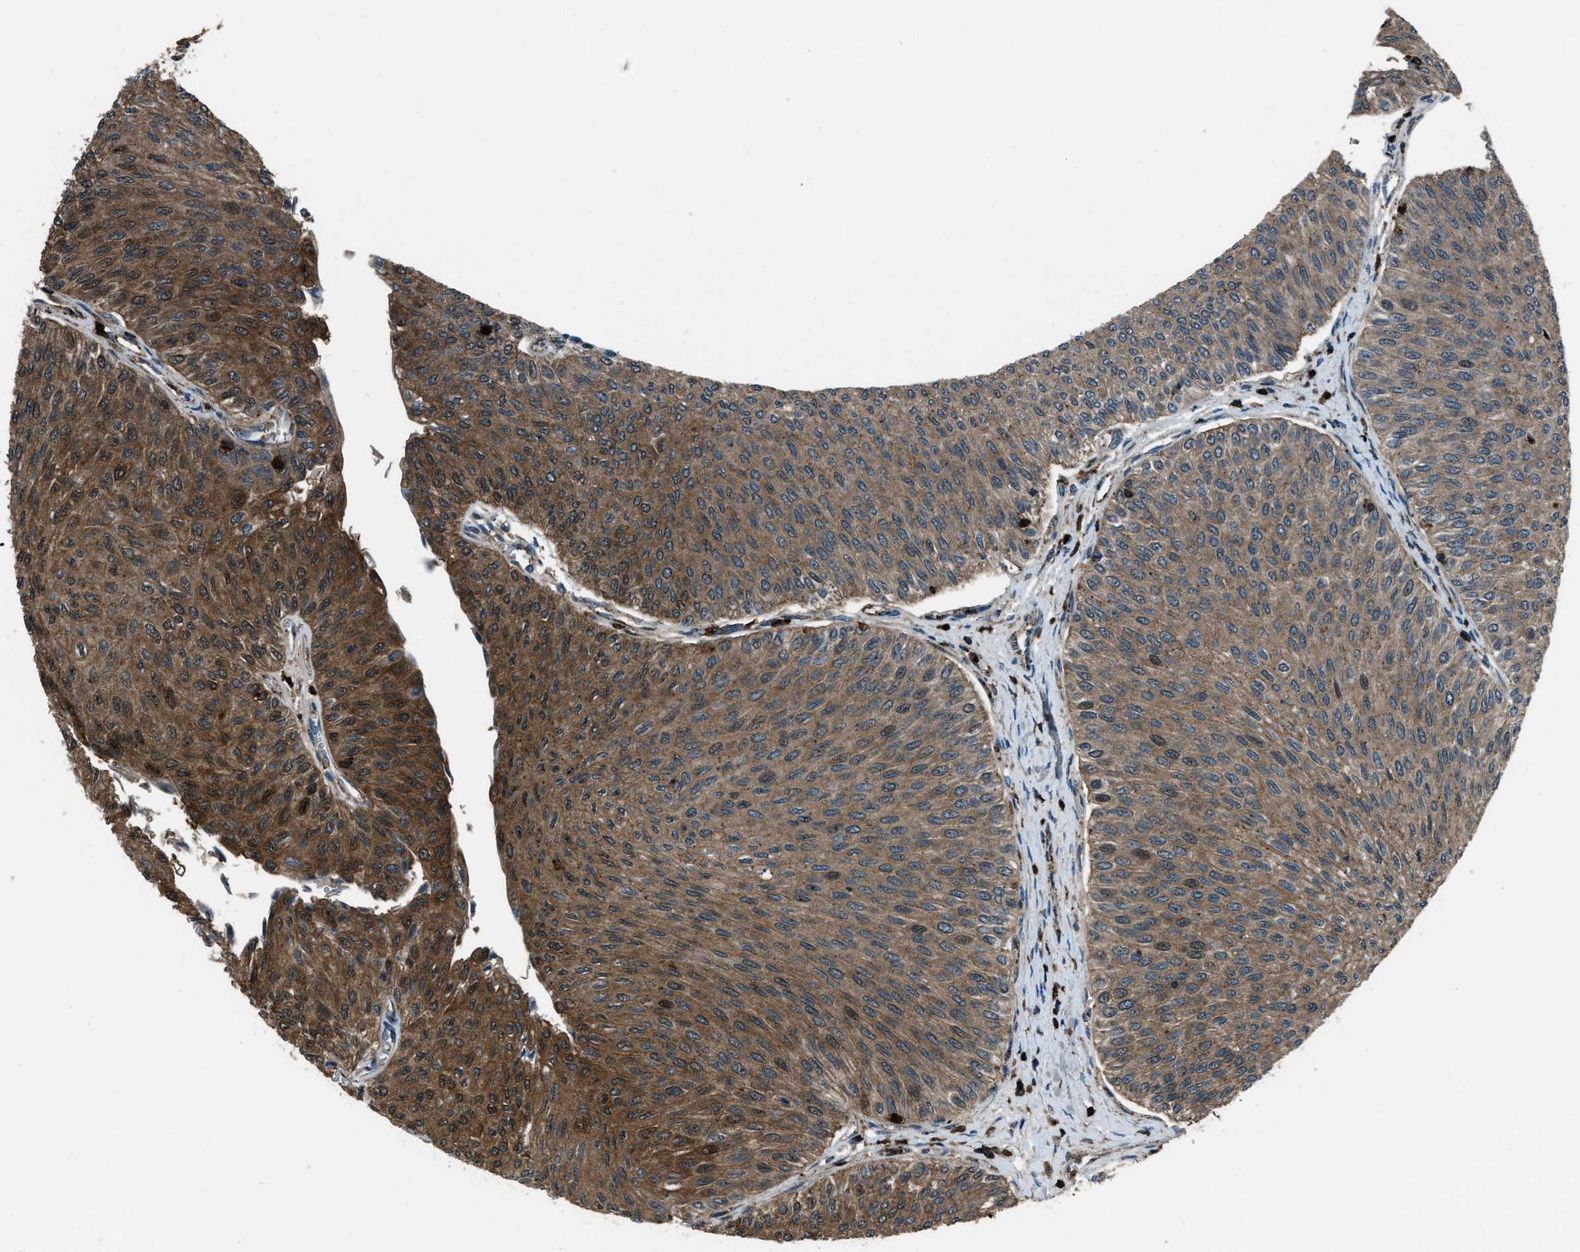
{"staining": {"intensity": "strong", "quantity": ">75%", "location": "cytoplasmic/membranous,nuclear"}, "tissue": "urothelial cancer", "cell_type": "Tumor cells", "image_type": "cancer", "snomed": [{"axis": "morphology", "description": "Urothelial carcinoma, Low grade"}, {"axis": "topography", "description": "Urinary bladder"}], "caption": "IHC of low-grade urothelial carcinoma reveals high levels of strong cytoplasmic/membranous and nuclear positivity in about >75% of tumor cells.", "gene": "SNX30", "patient": {"sex": "male", "age": 78}}